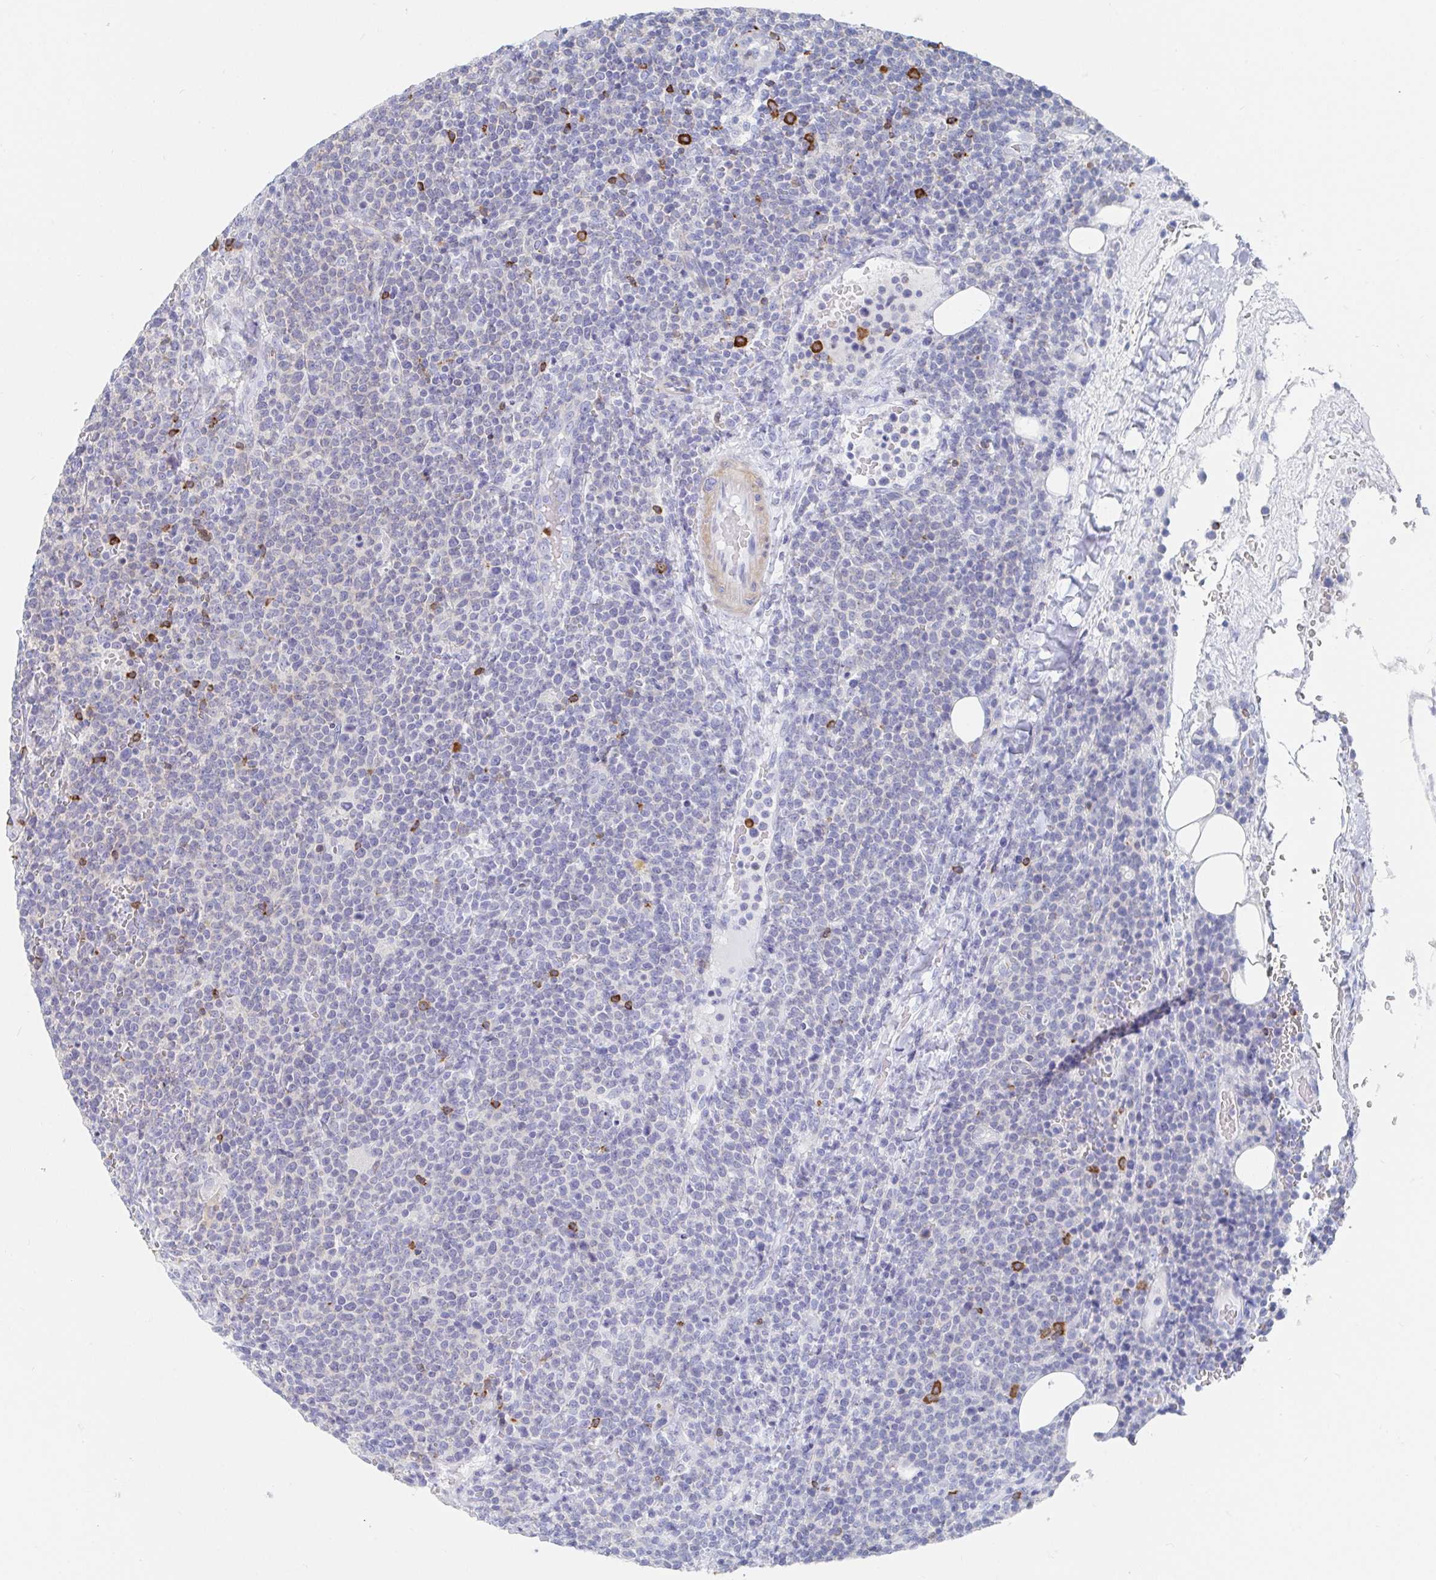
{"staining": {"intensity": "negative", "quantity": "none", "location": "none"}, "tissue": "lymphoma", "cell_type": "Tumor cells", "image_type": "cancer", "snomed": [{"axis": "morphology", "description": "Malignant lymphoma, non-Hodgkin's type, High grade"}, {"axis": "topography", "description": "Lymph node"}], "caption": "High magnification brightfield microscopy of lymphoma stained with DAB (3,3'-diaminobenzidine) (brown) and counterstained with hematoxylin (blue): tumor cells show no significant staining.", "gene": "PACSIN1", "patient": {"sex": "male", "age": 61}}